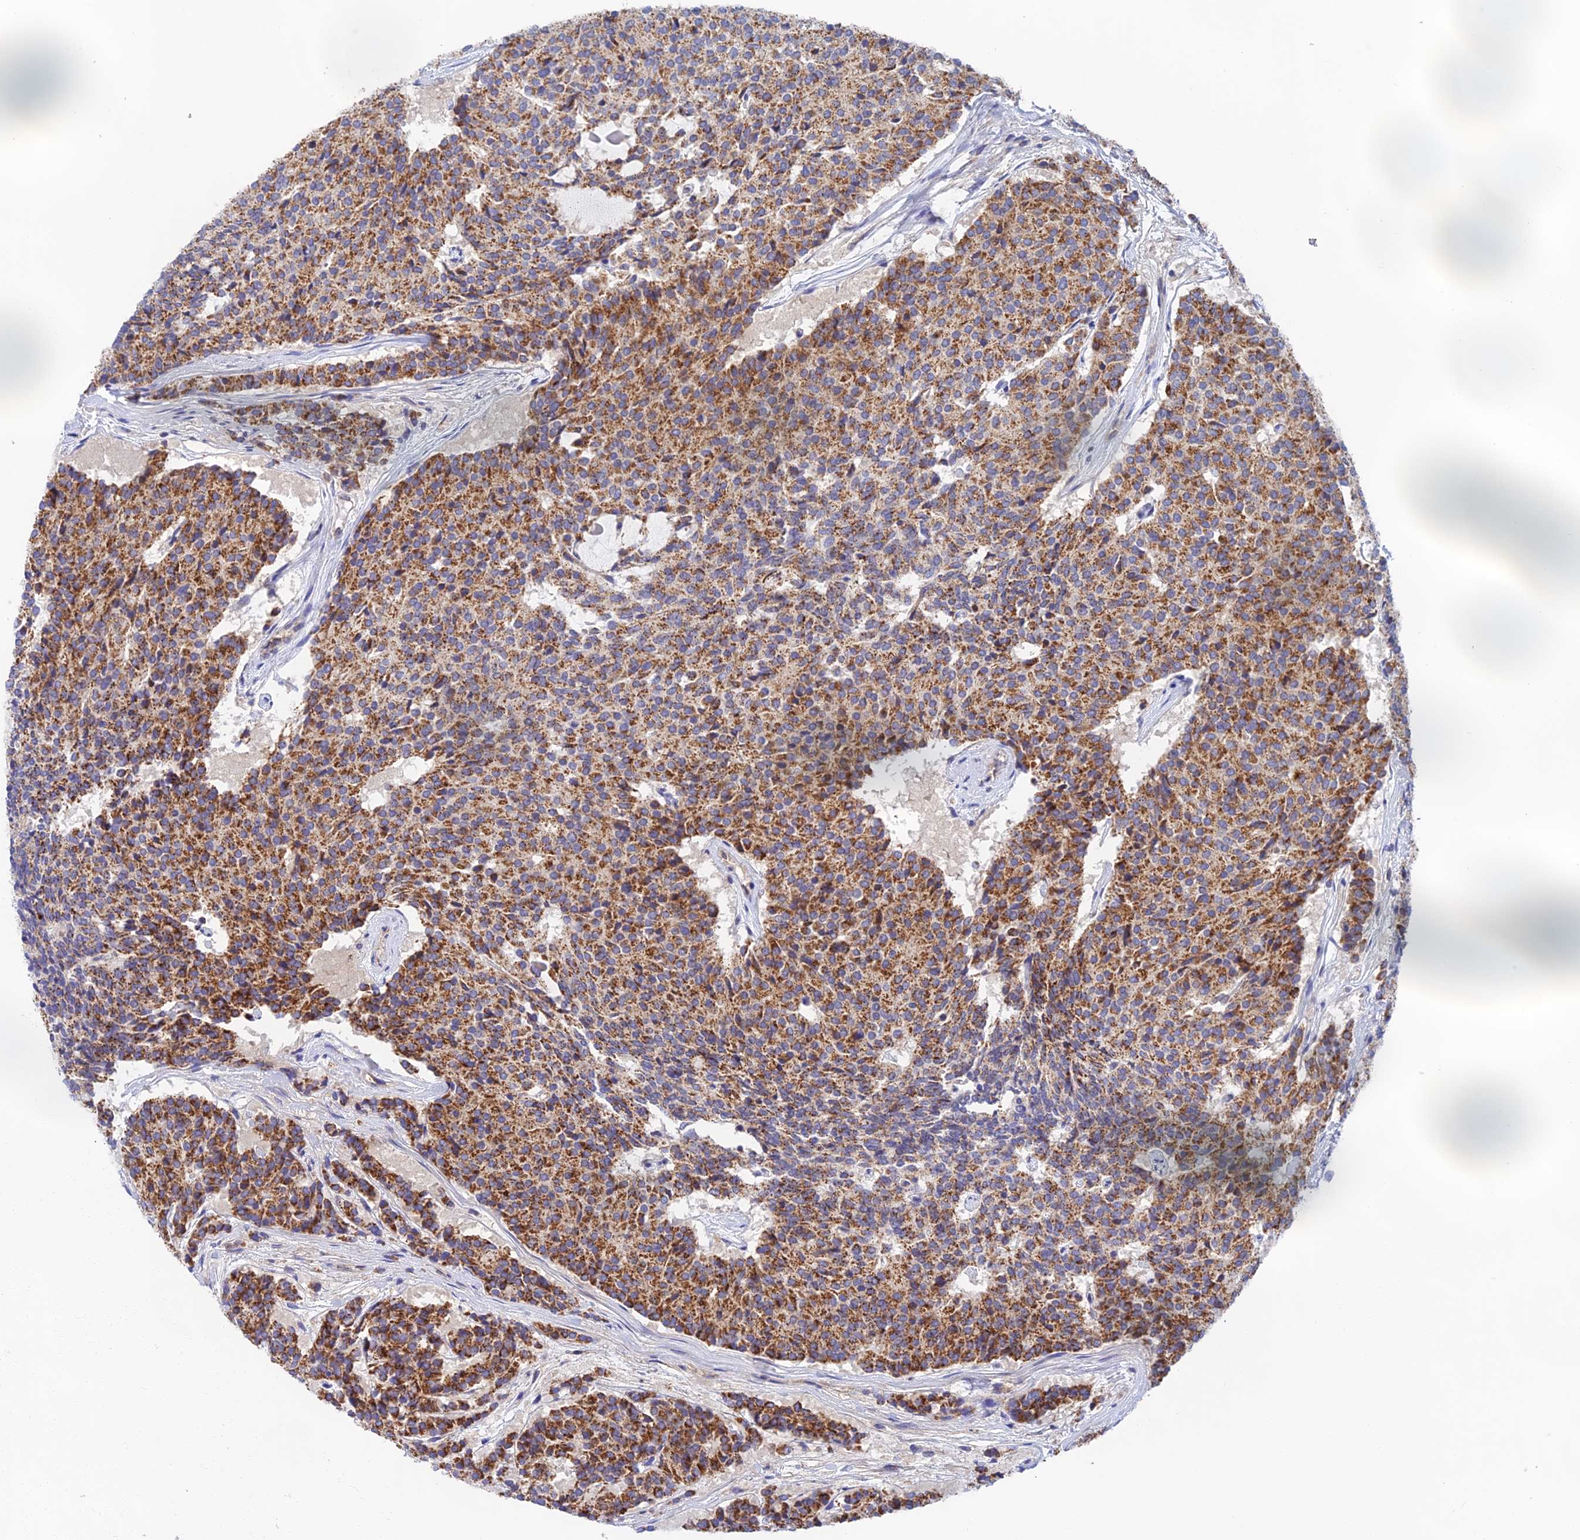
{"staining": {"intensity": "strong", "quantity": "25%-75%", "location": "cytoplasmic/membranous"}, "tissue": "carcinoid", "cell_type": "Tumor cells", "image_type": "cancer", "snomed": [{"axis": "morphology", "description": "Carcinoid, malignant, NOS"}, {"axis": "topography", "description": "Pancreas"}], "caption": "Human carcinoid stained for a protein (brown) demonstrates strong cytoplasmic/membranous positive staining in approximately 25%-75% of tumor cells.", "gene": "RANBP6", "patient": {"sex": "female", "age": 54}}